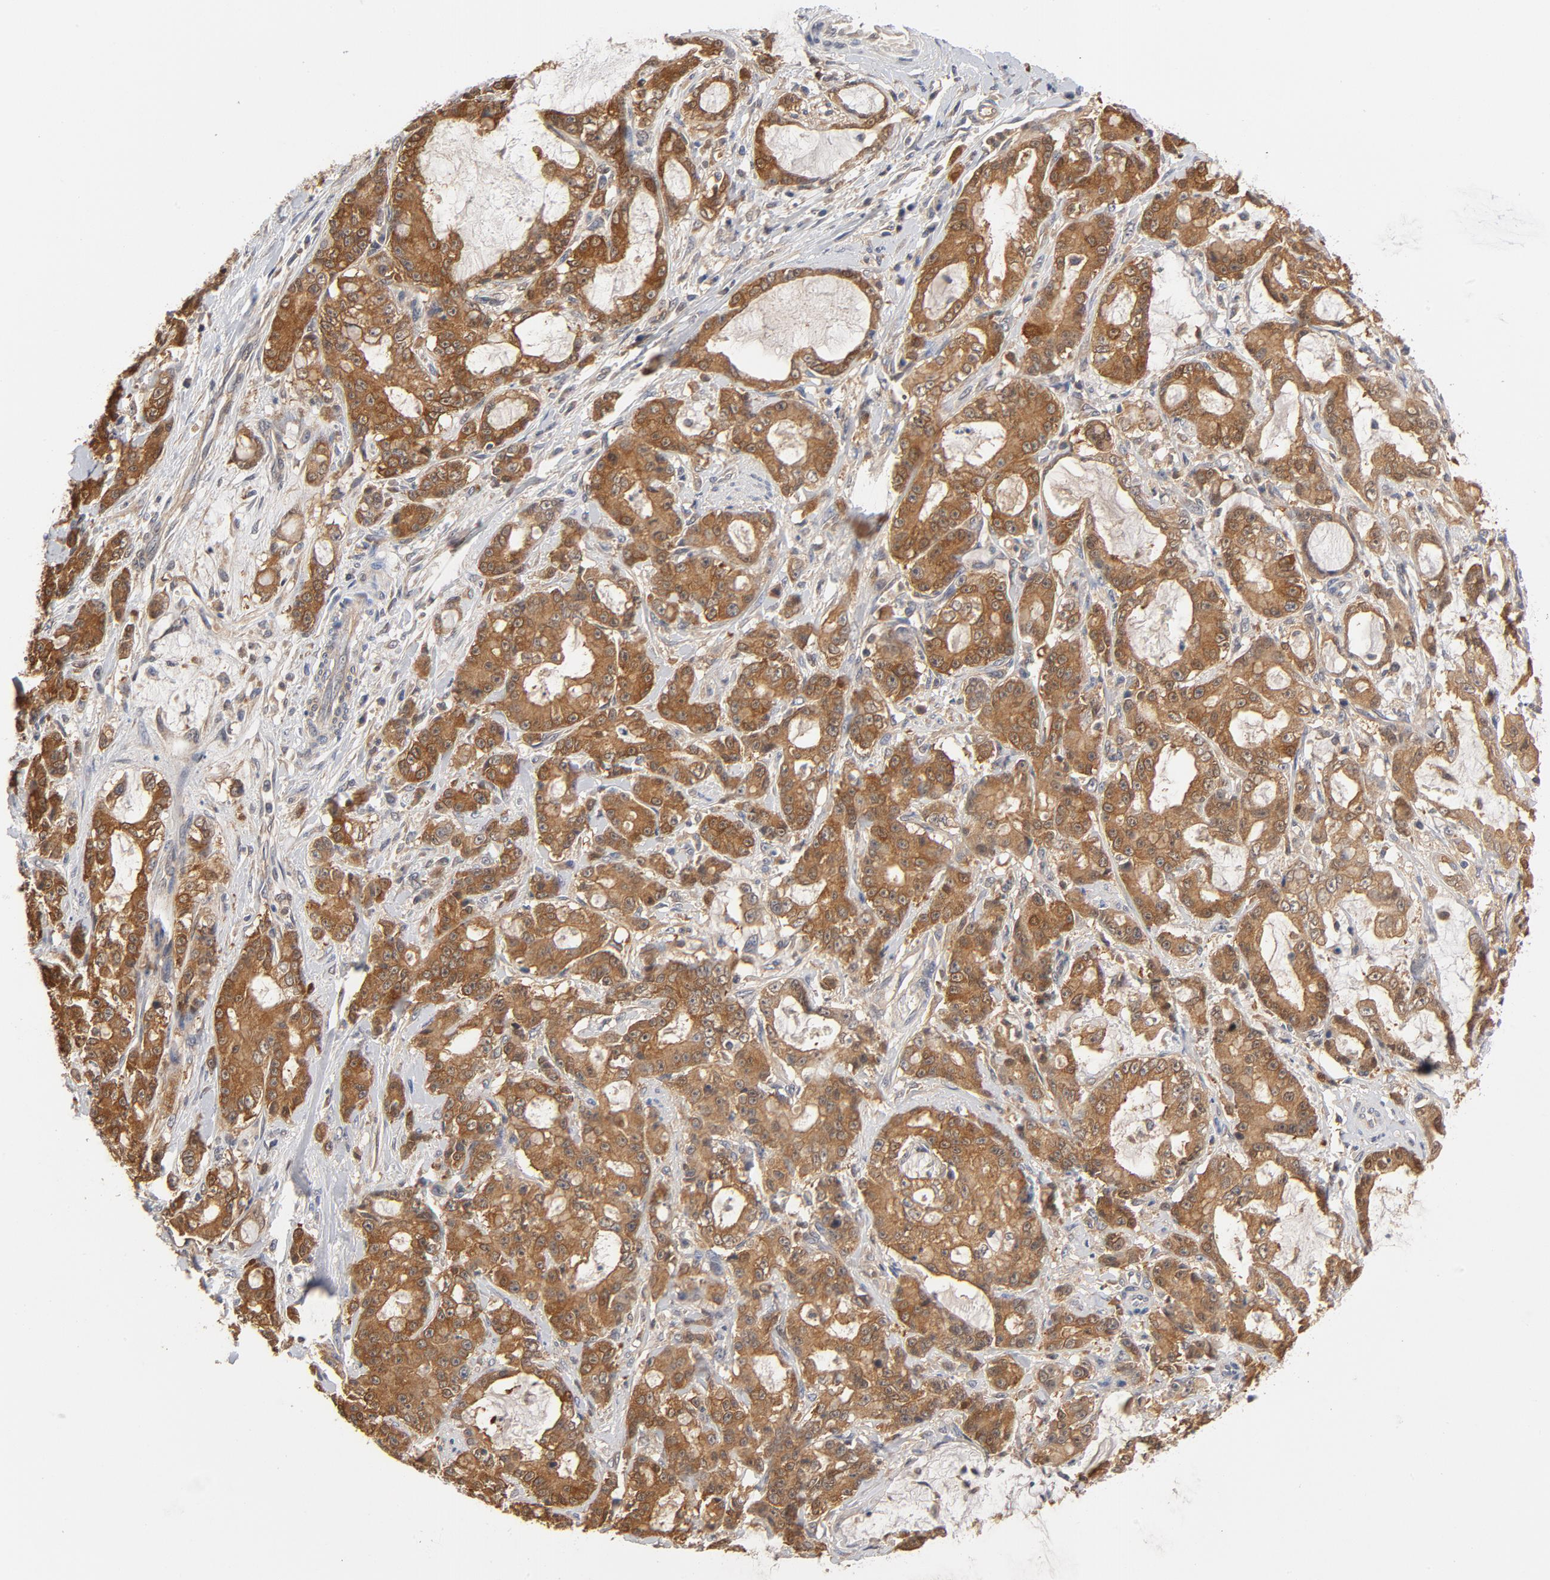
{"staining": {"intensity": "moderate", "quantity": ">75%", "location": "cytoplasmic/membranous"}, "tissue": "pancreatic cancer", "cell_type": "Tumor cells", "image_type": "cancer", "snomed": [{"axis": "morphology", "description": "Adenocarcinoma, NOS"}, {"axis": "topography", "description": "Pancreas"}], "caption": "A high-resolution histopathology image shows IHC staining of adenocarcinoma (pancreatic), which exhibits moderate cytoplasmic/membranous positivity in approximately >75% of tumor cells.", "gene": "ASMTL", "patient": {"sex": "female", "age": 73}}